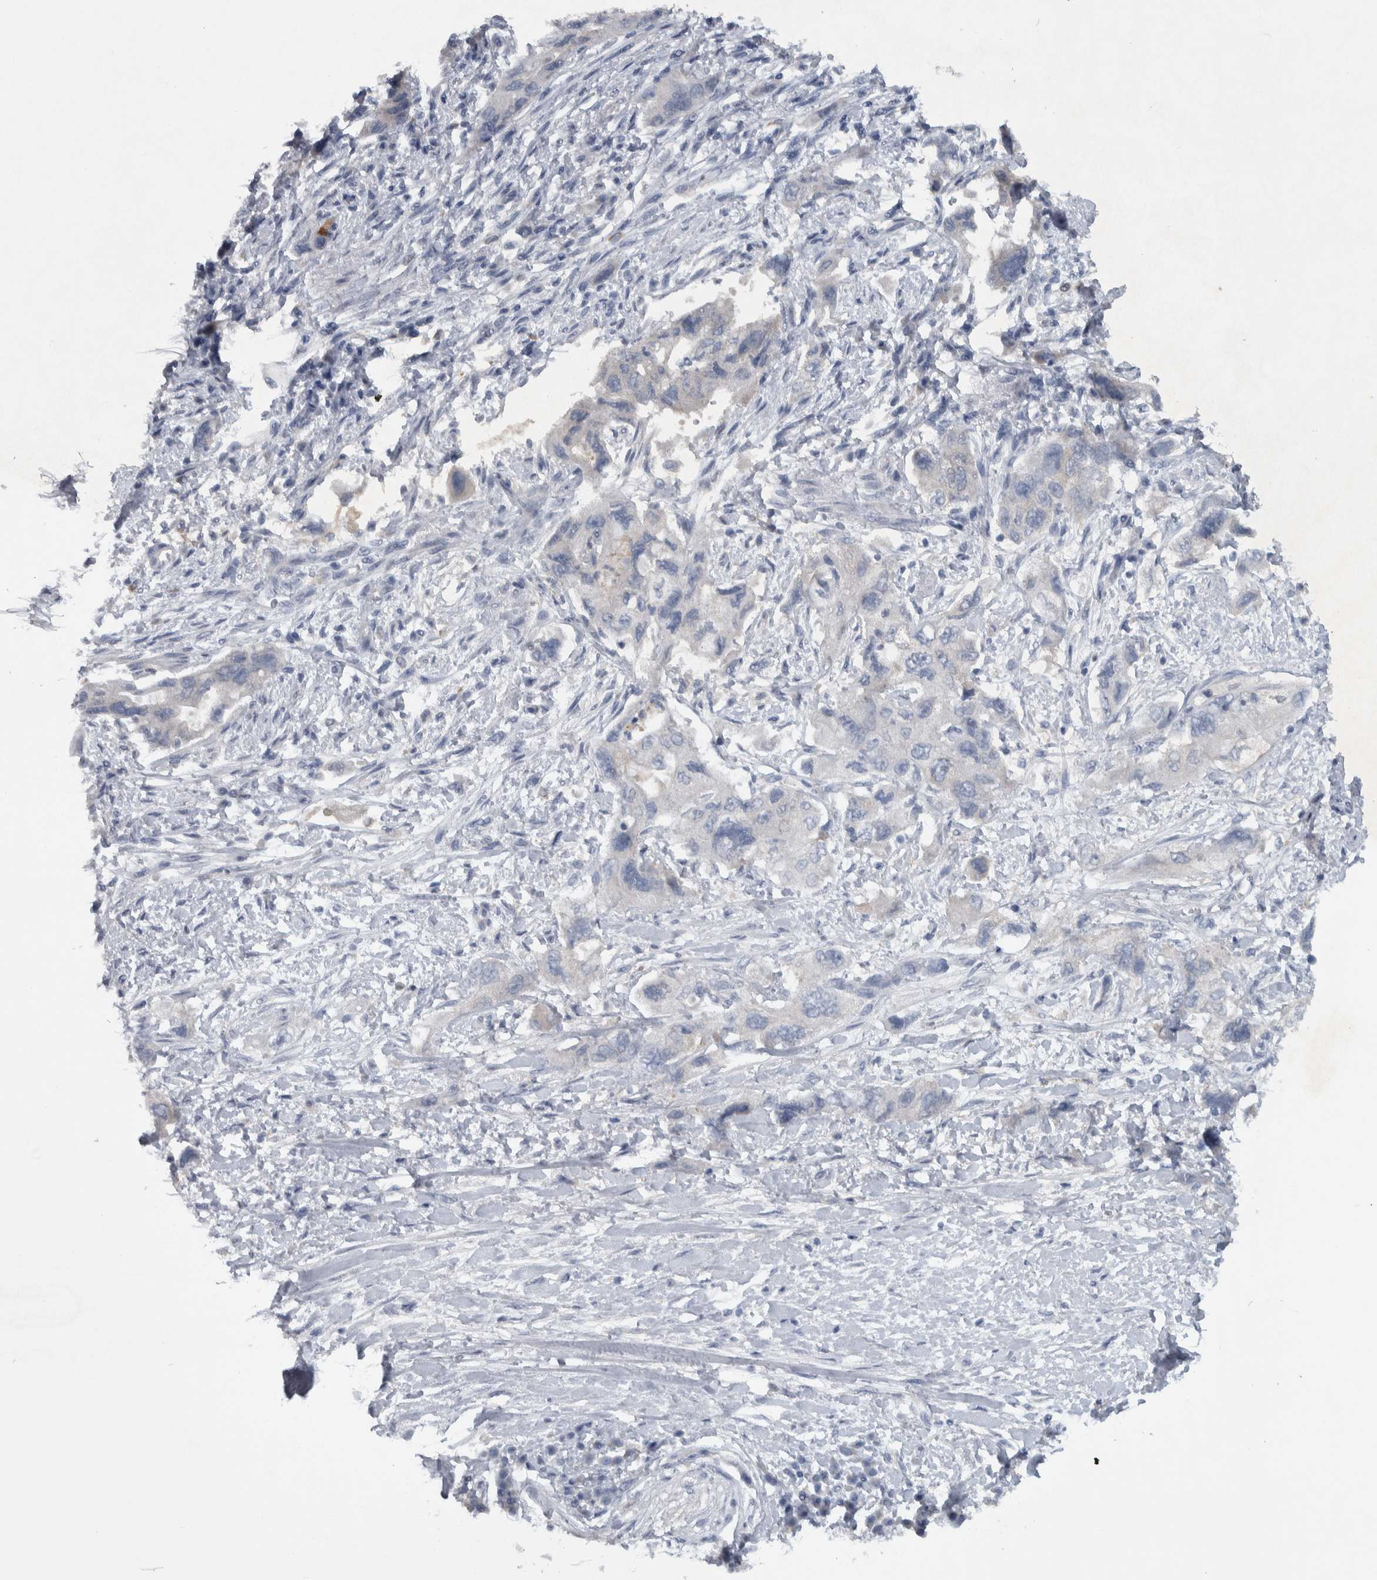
{"staining": {"intensity": "negative", "quantity": "none", "location": "none"}, "tissue": "pancreatic cancer", "cell_type": "Tumor cells", "image_type": "cancer", "snomed": [{"axis": "morphology", "description": "Adenocarcinoma, NOS"}, {"axis": "topography", "description": "Pancreas"}], "caption": "Adenocarcinoma (pancreatic) was stained to show a protein in brown. There is no significant positivity in tumor cells. Brightfield microscopy of immunohistochemistry (IHC) stained with DAB (3,3'-diaminobenzidine) (brown) and hematoxylin (blue), captured at high magnification.", "gene": "NT5C2", "patient": {"sex": "female", "age": 73}}